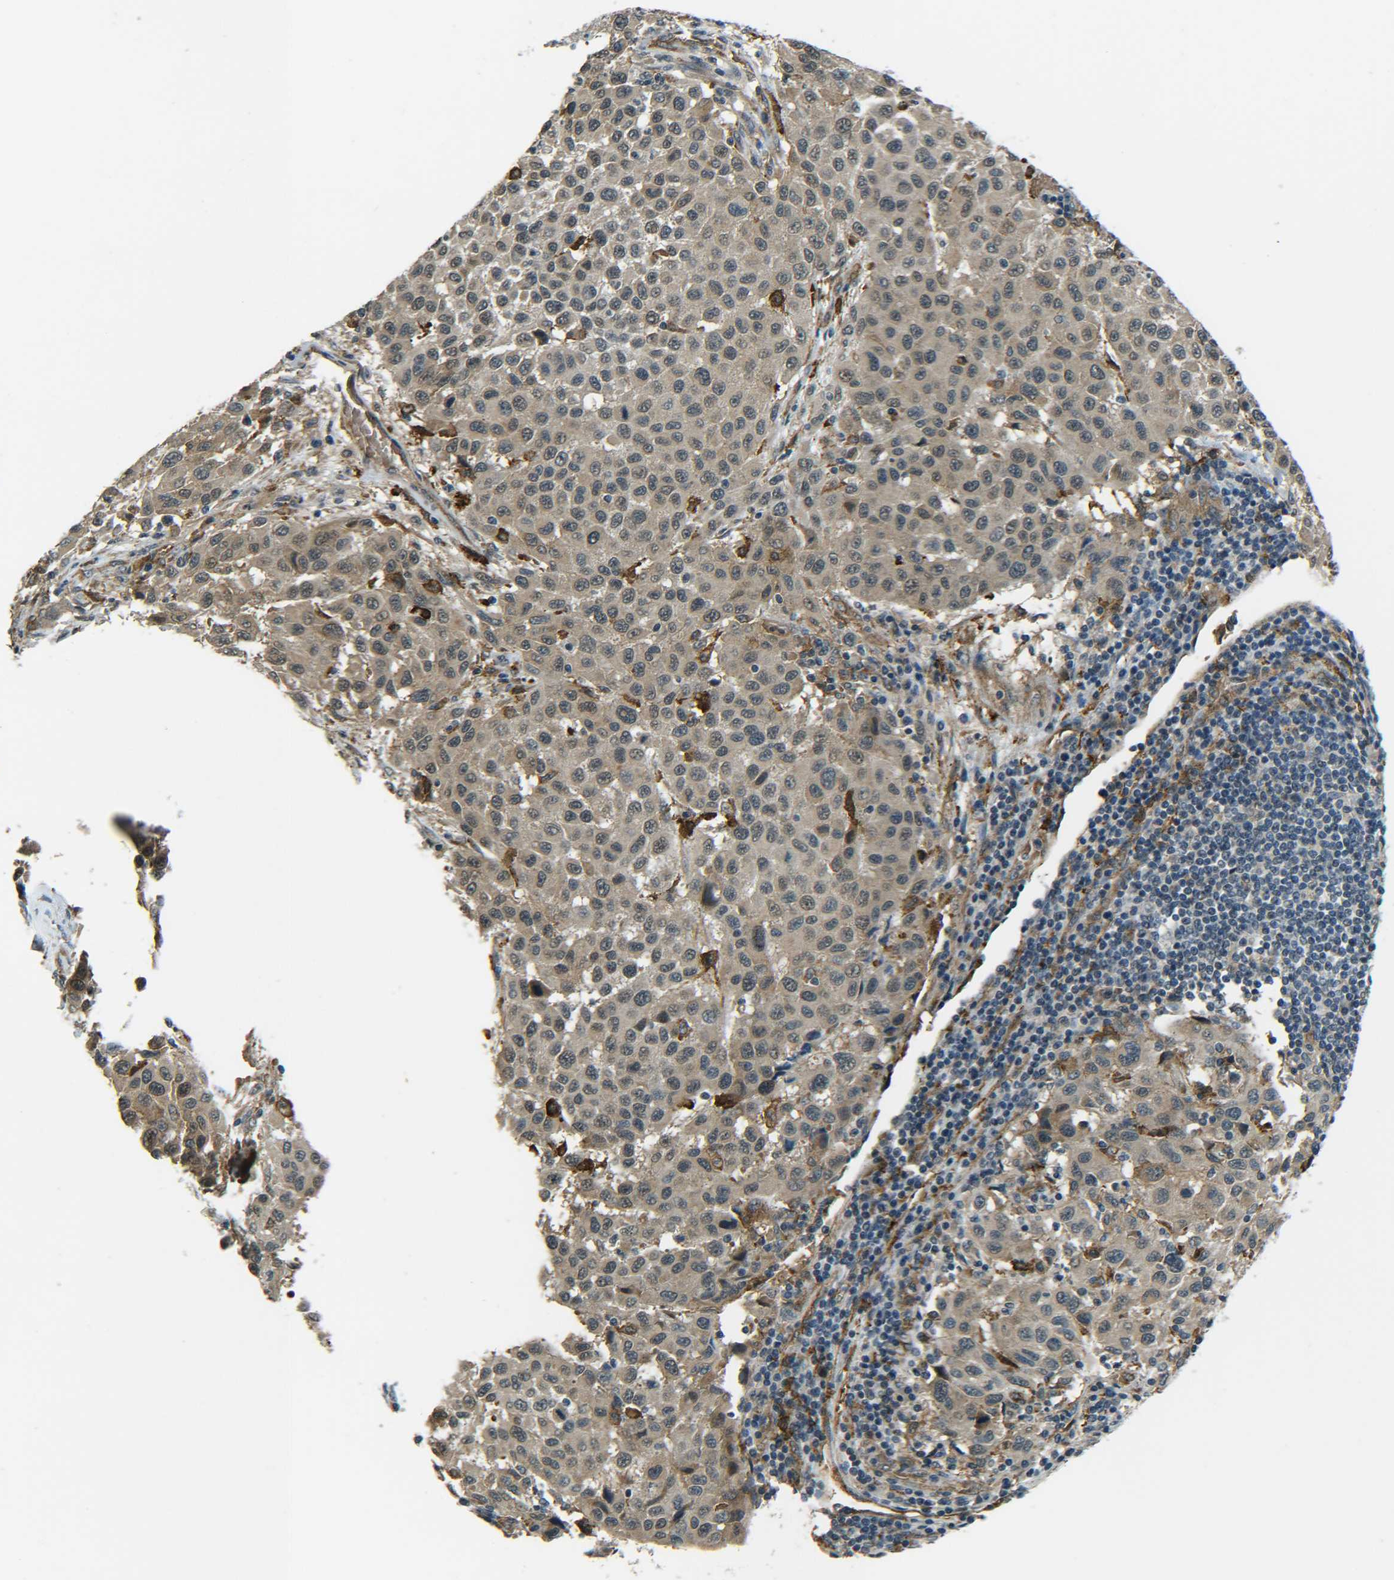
{"staining": {"intensity": "moderate", "quantity": ">75%", "location": "cytoplasmic/membranous"}, "tissue": "melanoma", "cell_type": "Tumor cells", "image_type": "cancer", "snomed": [{"axis": "morphology", "description": "Malignant melanoma, Metastatic site"}, {"axis": "topography", "description": "Lymph node"}], "caption": "Immunohistochemistry staining of melanoma, which shows medium levels of moderate cytoplasmic/membranous expression in about >75% of tumor cells indicating moderate cytoplasmic/membranous protein staining. The staining was performed using DAB (3,3'-diaminobenzidine) (brown) for protein detection and nuclei were counterstained in hematoxylin (blue).", "gene": "DAB2", "patient": {"sex": "male", "age": 61}}